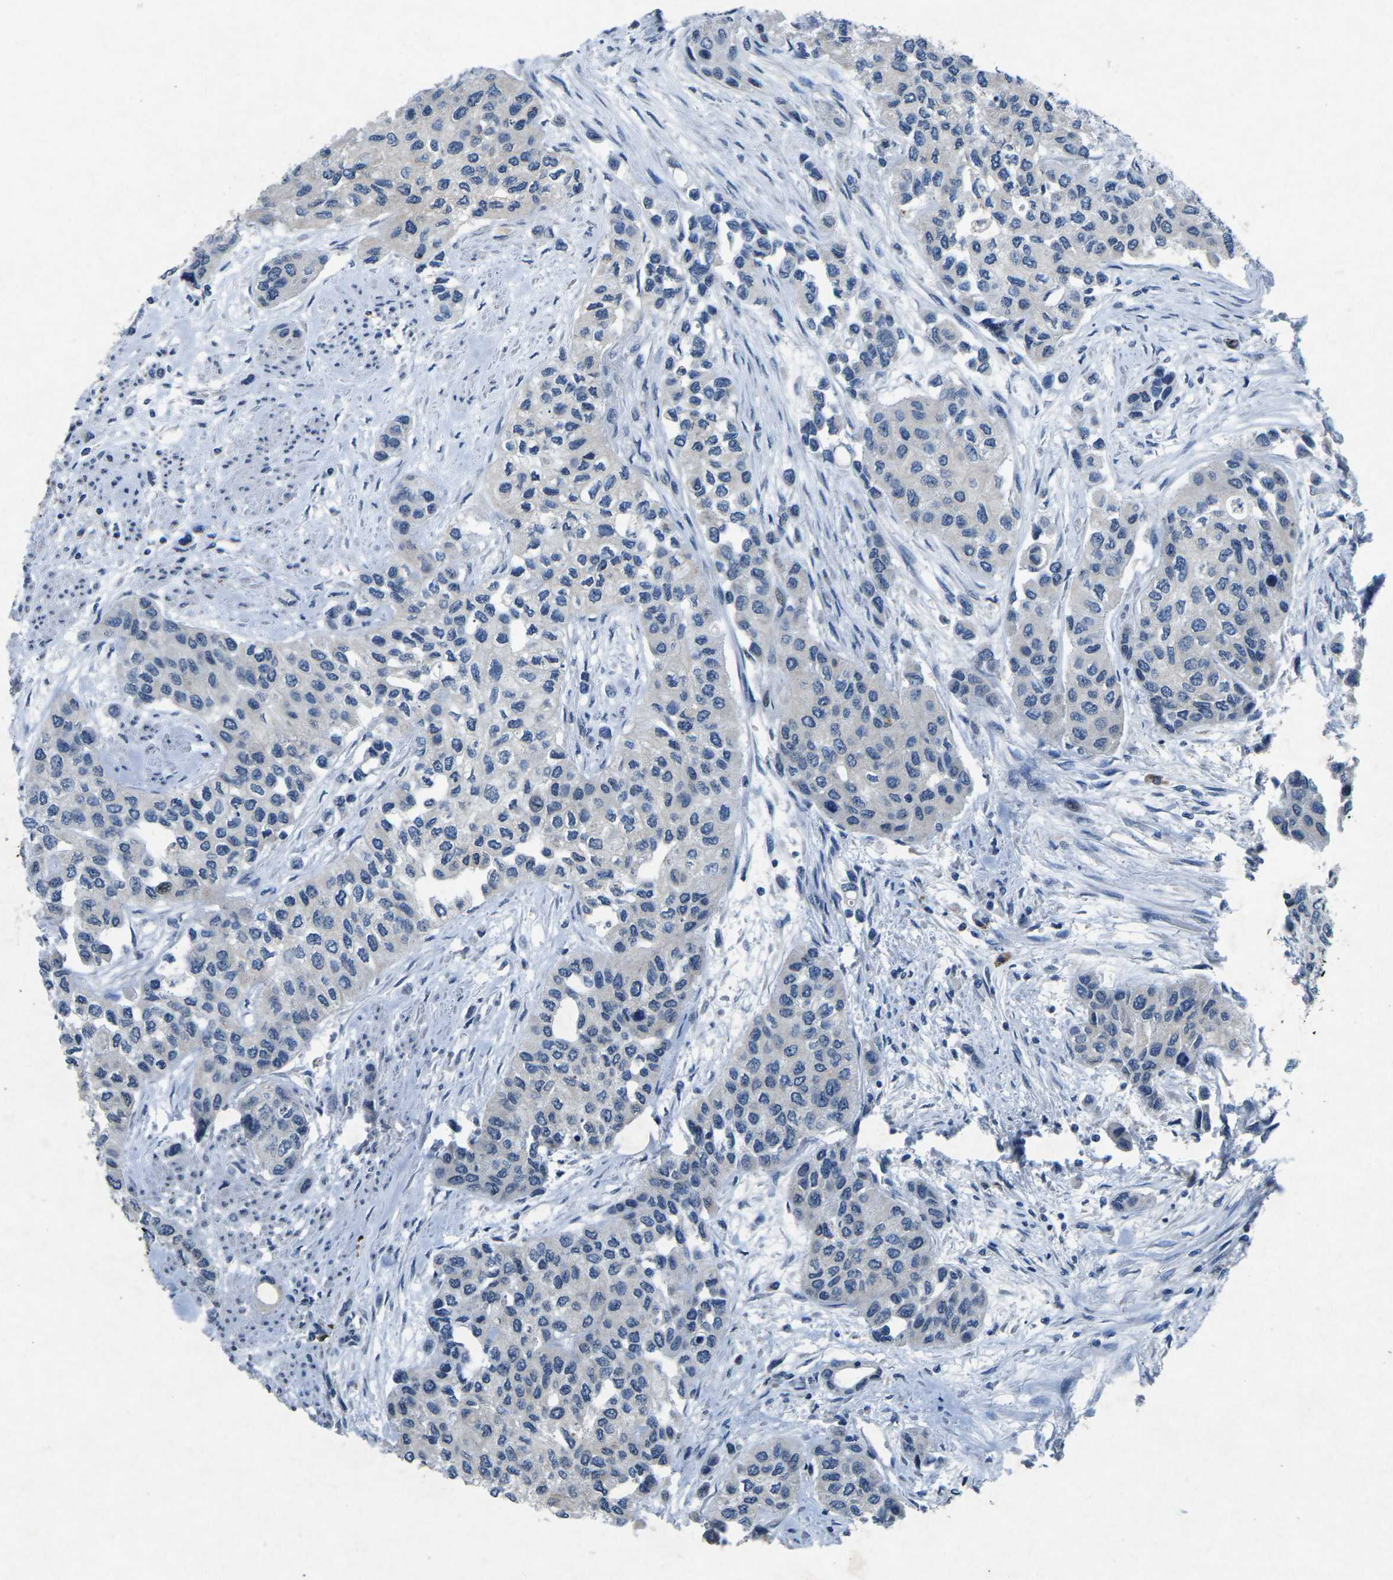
{"staining": {"intensity": "negative", "quantity": "none", "location": "none"}, "tissue": "urothelial cancer", "cell_type": "Tumor cells", "image_type": "cancer", "snomed": [{"axis": "morphology", "description": "Urothelial carcinoma, High grade"}, {"axis": "topography", "description": "Urinary bladder"}], "caption": "An IHC image of high-grade urothelial carcinoma is shown. There is no staining in tumor cells of high-grade urothelial carcinoma. The staining is performed using DAB brown chromogen with nuclei counter-stained in using hematoxylin.", "gene": "PLG", "patient": {"sex": "female", "age": 56}}